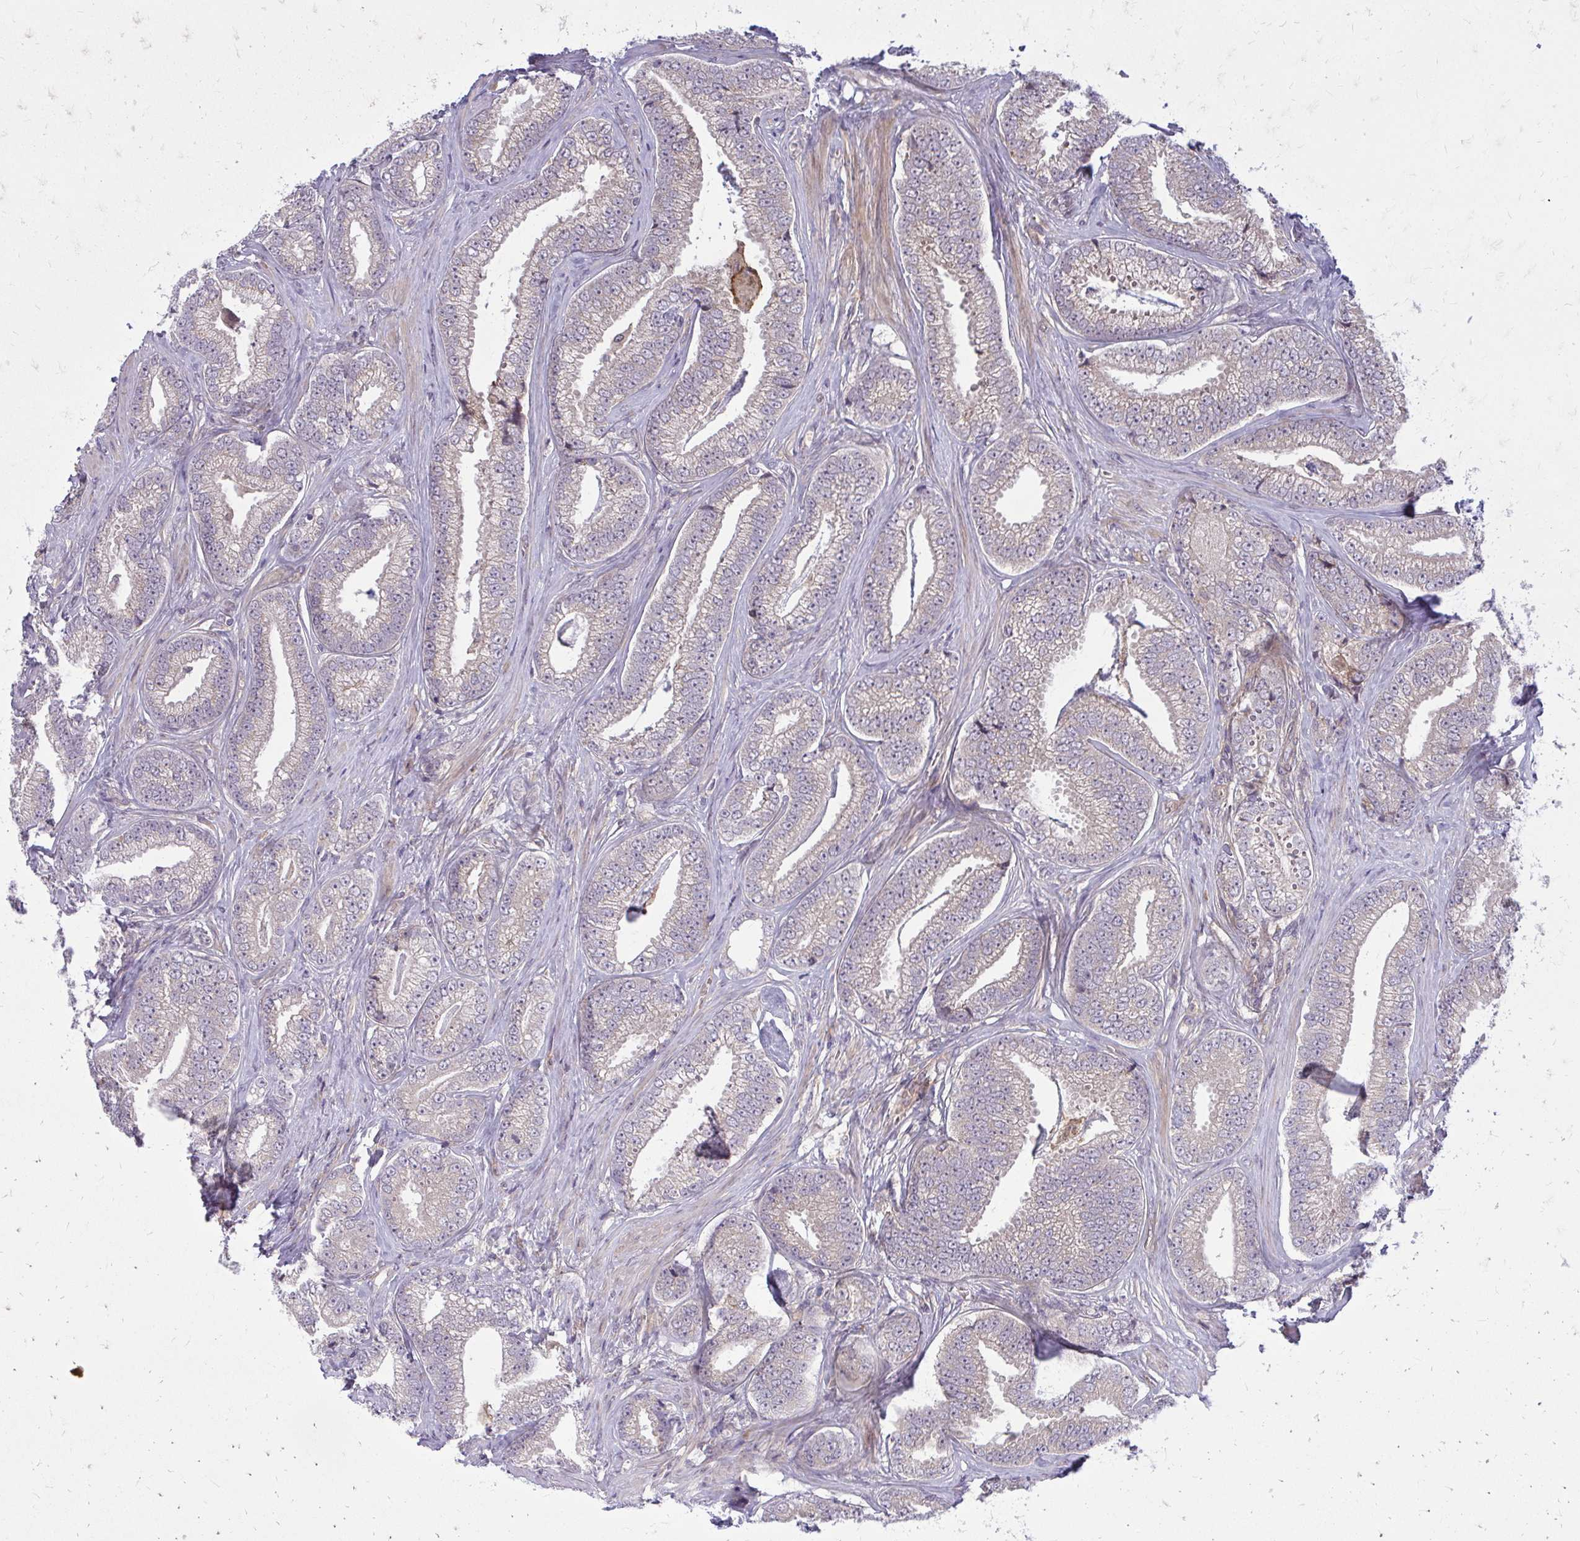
{"staining": {"intensity": "negative", "quantity": "none", "location": "none"}, "tissue": "prostate cancer", "cell_type": "Tumor cells", "image_type": "cancer", "snomed": [{"axis": "morphology", "description": "Adenocarcinoma, Low grade"}, {"axis": "topography", "description": "Prostate"}], "caption": "Immunohistochemistry of adenocarcinoma (low-grade) (prostate) shows no positivity in tumor cells. The staining was performed using DAB (3,3'-diaminobenzidine) to visualize the protein expression in brown, while the nuclei were stained in blue with hematoxylin (Magnification: 20x).", "gene": "OXNAD1", "patient": {"sex": "male", "age": 63}}